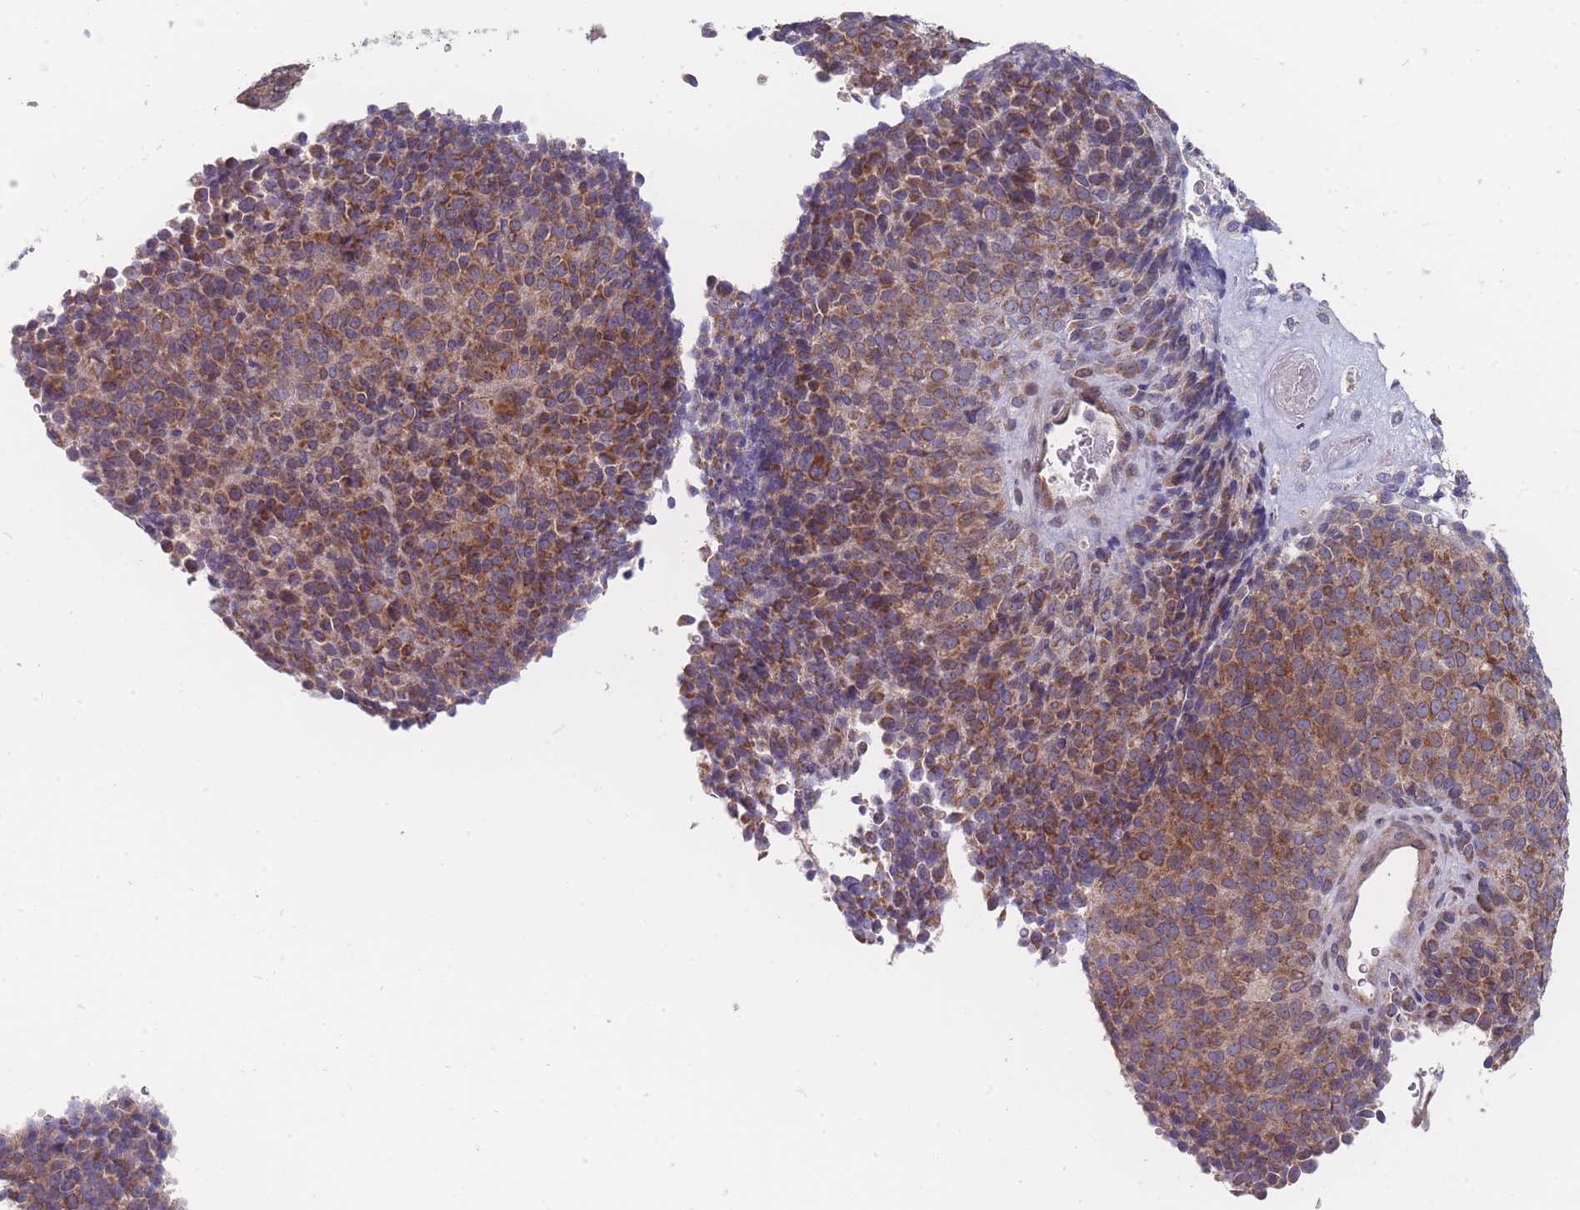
{"staining": {"intensity": "moderate", "quantity": ">75%", "location": "cytoplasmic/membranous"}, "tissue": "melanoma", "cell_type": "Tumor cells", "image_type": "cancer", "snomed": [{"axis": "morphology", "description": "Malignant melanoma, Metastatic site"}, {"axis": "topography", "description": "Brain"}], "caption": "This image reveals IHC staining of human melanoma, with medium moderate cytoplasmic/membranous positivity in about >75% of tumor cells.", "gene": "PCDH12", "patient": {"sex": "female", "age": 56}}